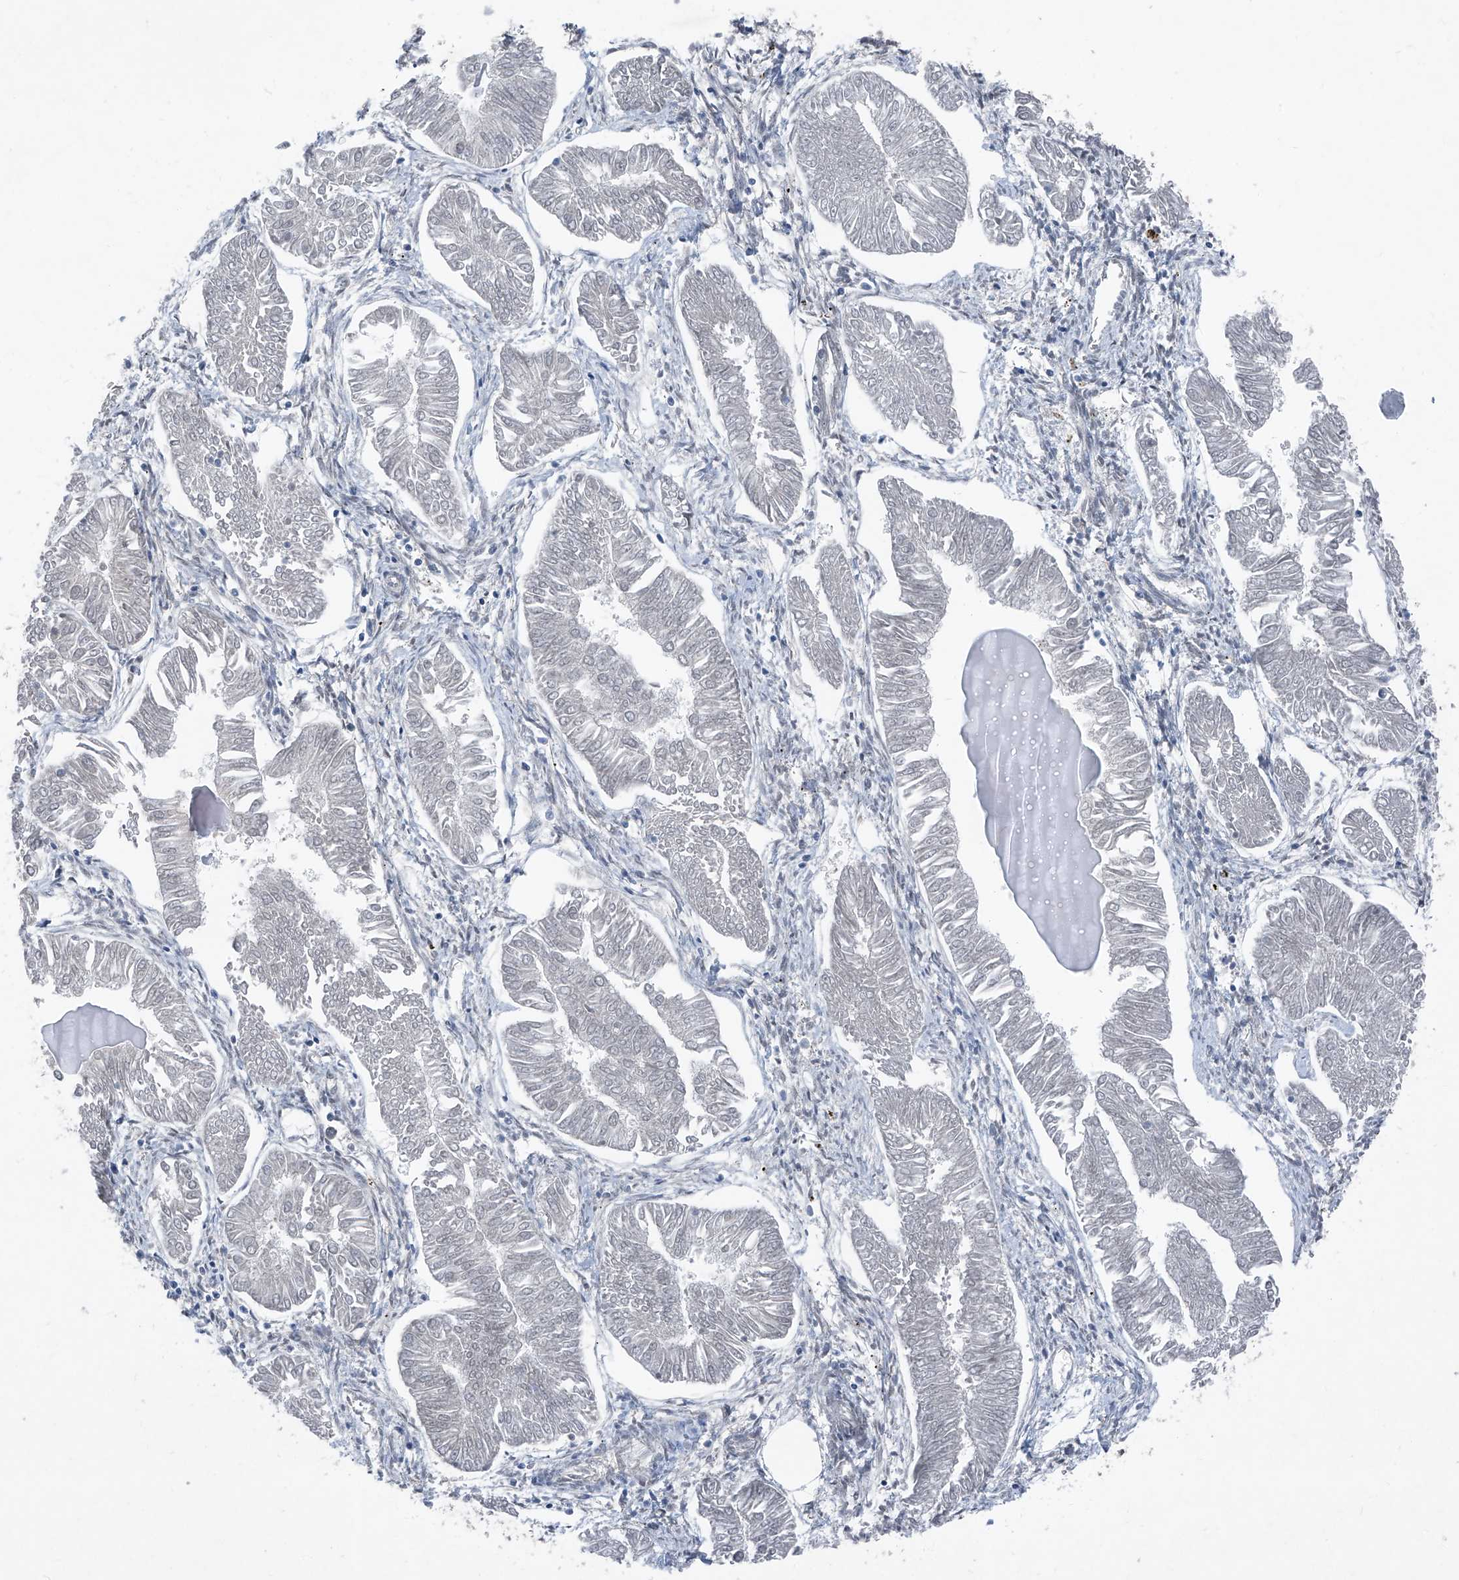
{"staining": {"intensity": "negative", "quantity": "none", "location": "none"}, "tissue": "endometrial cancer", "cell_type": "Tumor cells", "image_type": "cancer", "snomed": [{"axis": "morphology", "description": "Adenocarcinoma, NOS"}, {"axis": "topography", "description": "Endometrium"}], "caption": "High magnification brightfield microscopy of adenocarcinoma (endometrial) stained with DAB (3,3'-diaminobenzidine) (brown) and counterstained with hematoxylin (blue): tumor cells show no significant positivity.", "gene": "COA7", "patient": {"sex": "female", "age": 53}}